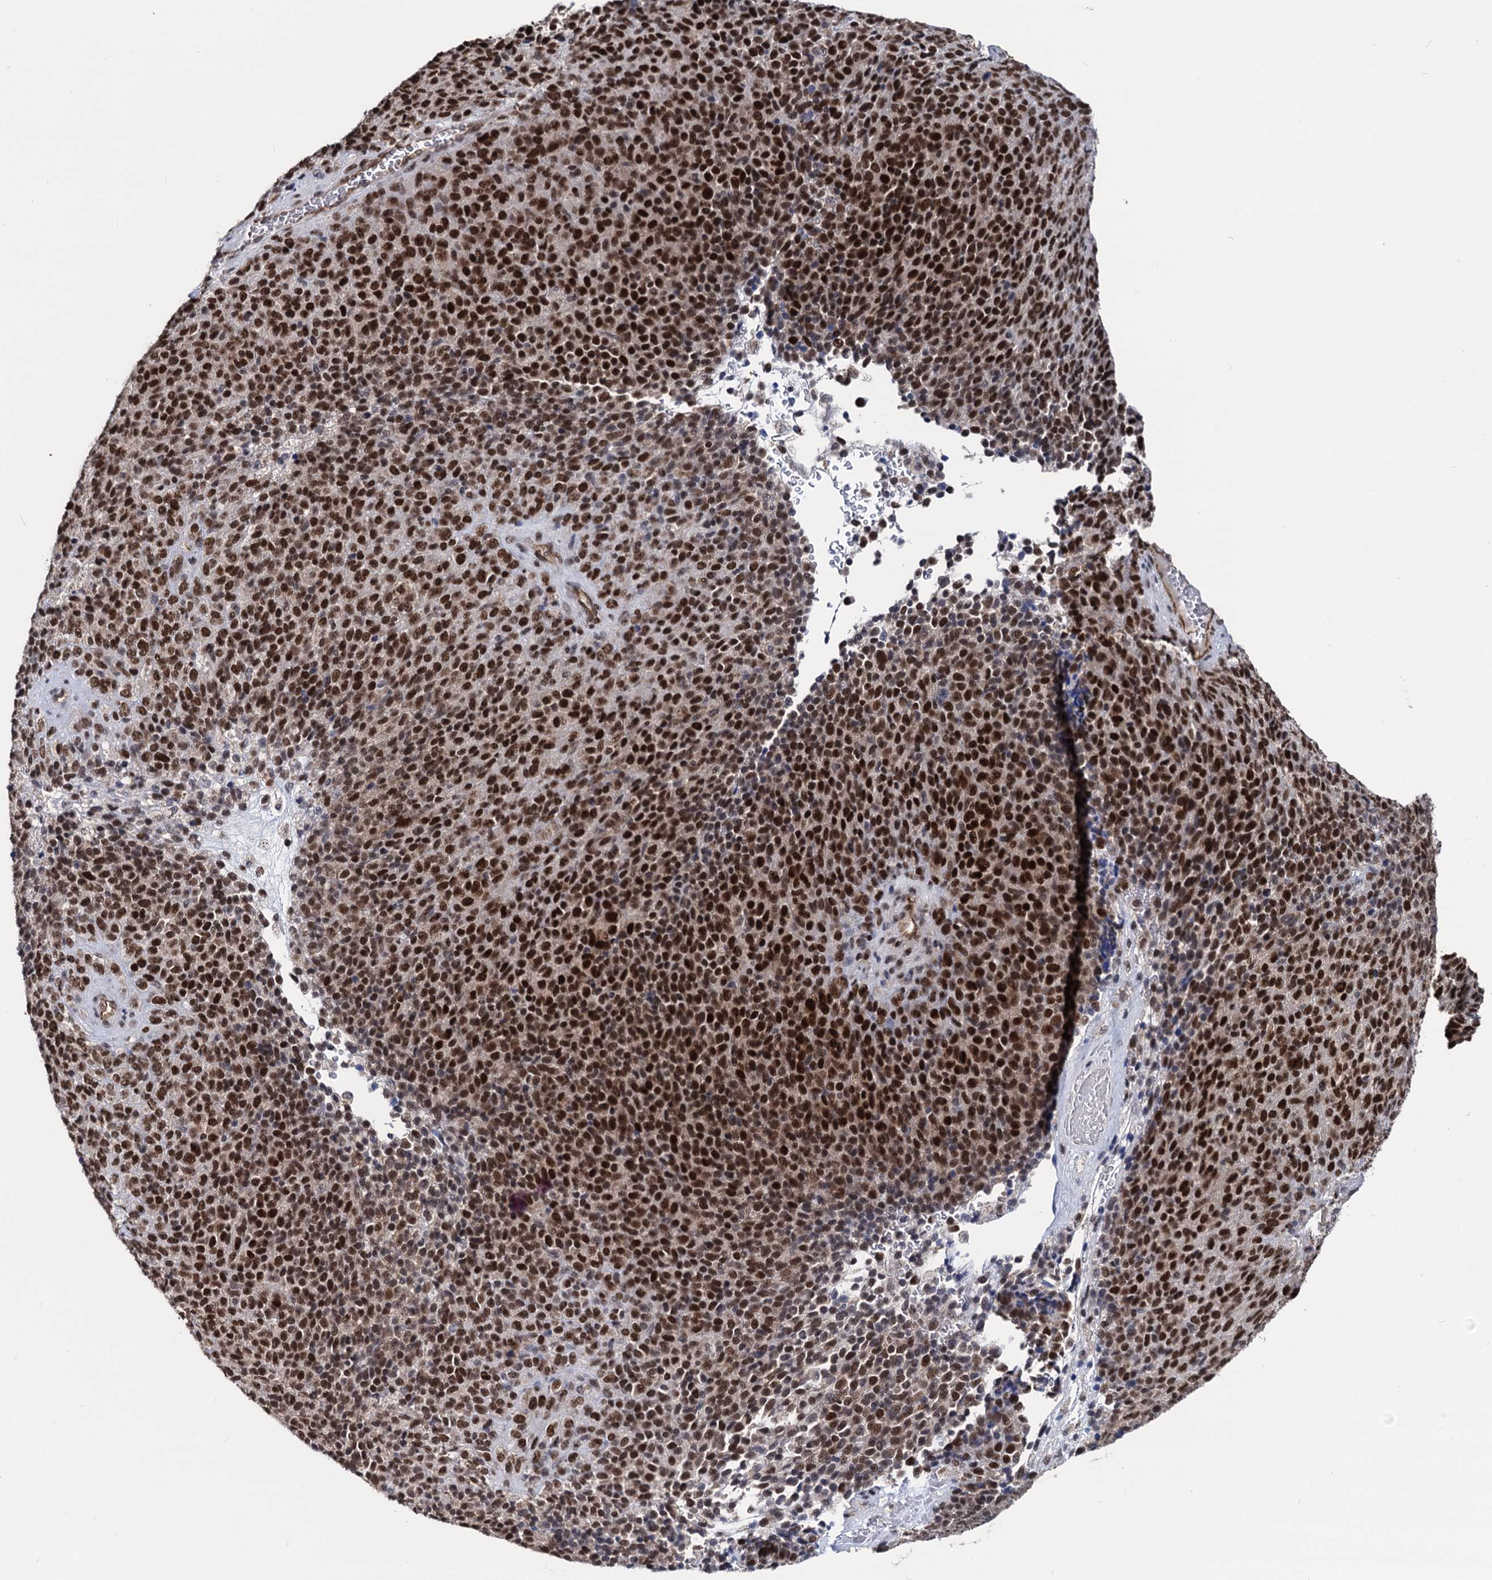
{"staining": {"intensity": "strong", "quantity": ">75%", "location": "nuclear"}, "tissue": "melanoma", "cell_type": "Tumor cells", "image_type": "cancer", "snomed": [{"axis": "morphology", "description": "Malignant melanoma, Metastatic site"}, {"axis": "topography", "description": "Brain"}], "caption": "High-power microscopy captured an immunohistochemistry (IHC) image of melanoma, revealing strong nuclear positivity in about >75% of tumor cells.", "gene": "GALNT11", "patient": {"sex": "female", "age": 56}}